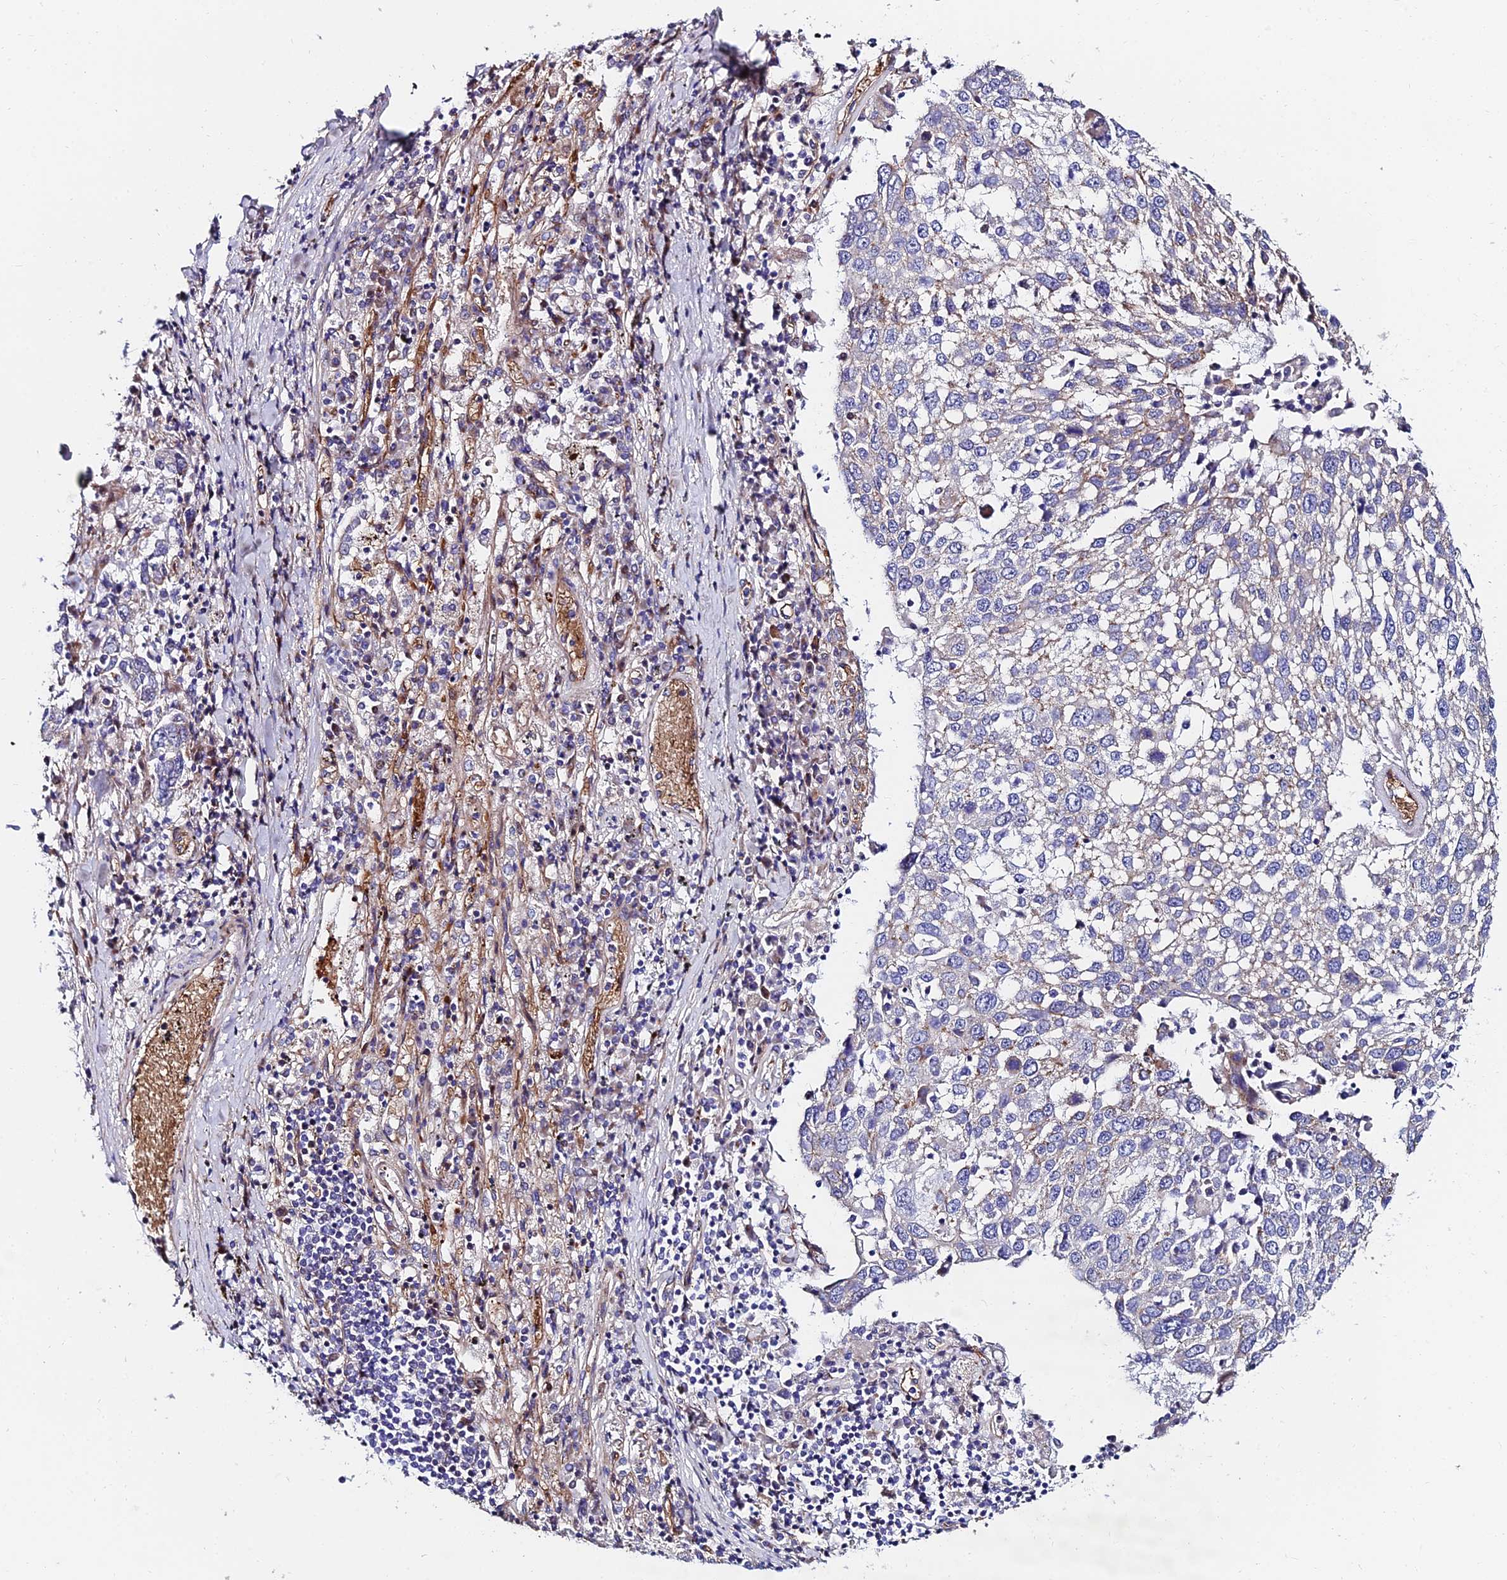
{"staining": {"intensity": "negative", "quantity": "none", "location": "none"}, "tissue": "lung cancer", "cell_type": "Tumor cells", "image_type": "cancer", "snomed": [{"axis": "morphology", "description": "Squamous cell carcinoma, NOS"}, {"axis": "topography", "description": "Lung"}], "caption": "Immunohistochemistry (IHC) of squamous cell carcinoma (lung) exhibits no positivity in tumor cells.", "gene": "ADGRF3", "patient": {"sex": "male", "age": 65}}